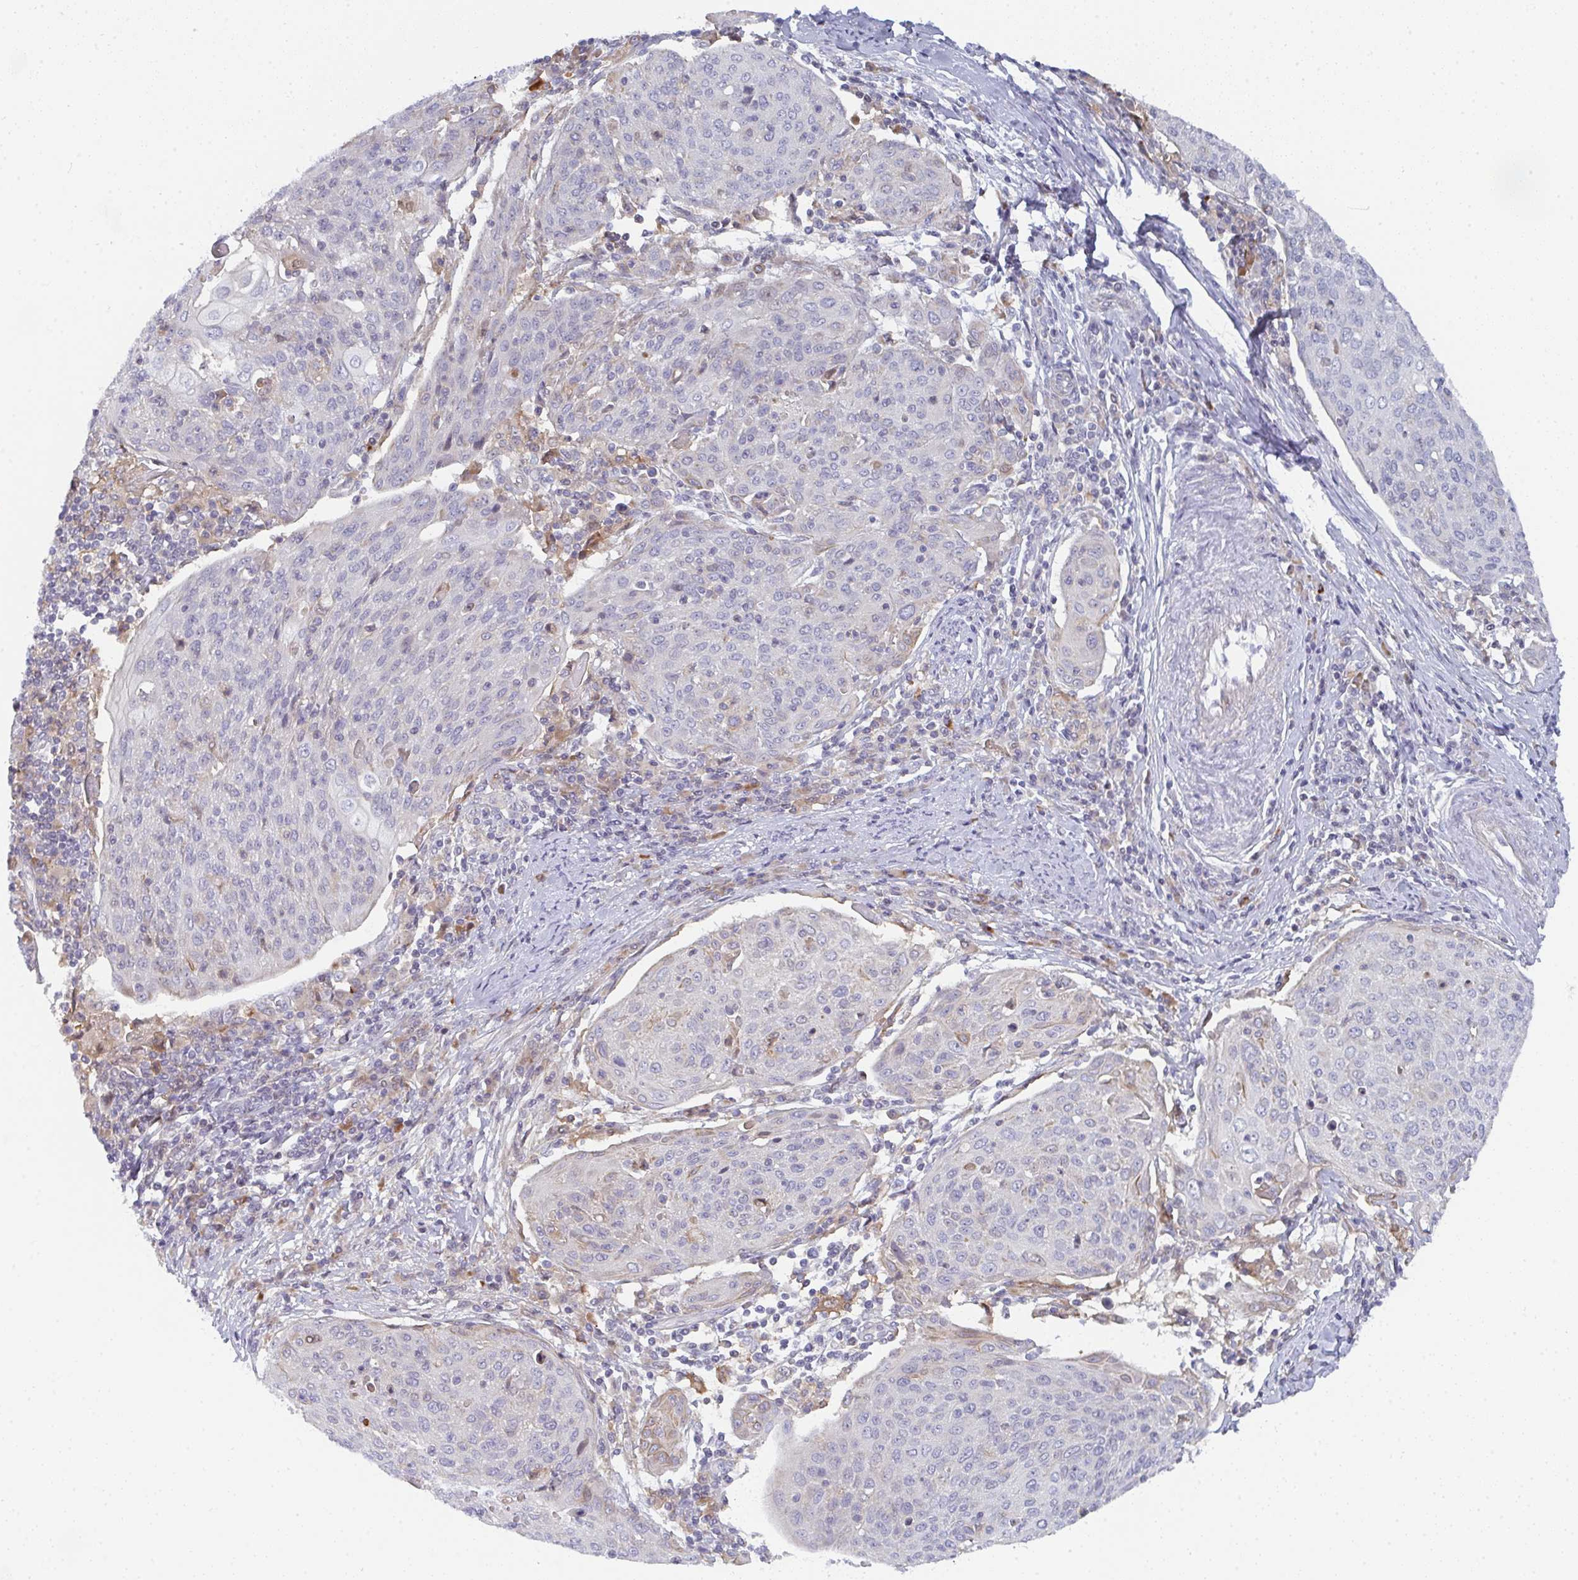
{"staining": {"intensity": "negative", "quantity": "none", "location": "none"}, "tissue": "cervical cancer", "cell_type": "Tumor cells", "image_type": "cancer", "snomed": [{"axis": "morphology", "description": "Squamous cell carcinoma, NOS"}, {"axis": "topography", "description": "Cervix"}], "caption": "Tumor cells show no significant positivity in squamous cell carcinoma (cervical).", "gene": "KLHL33", "patient": {"sex": "female", "age": 67}}